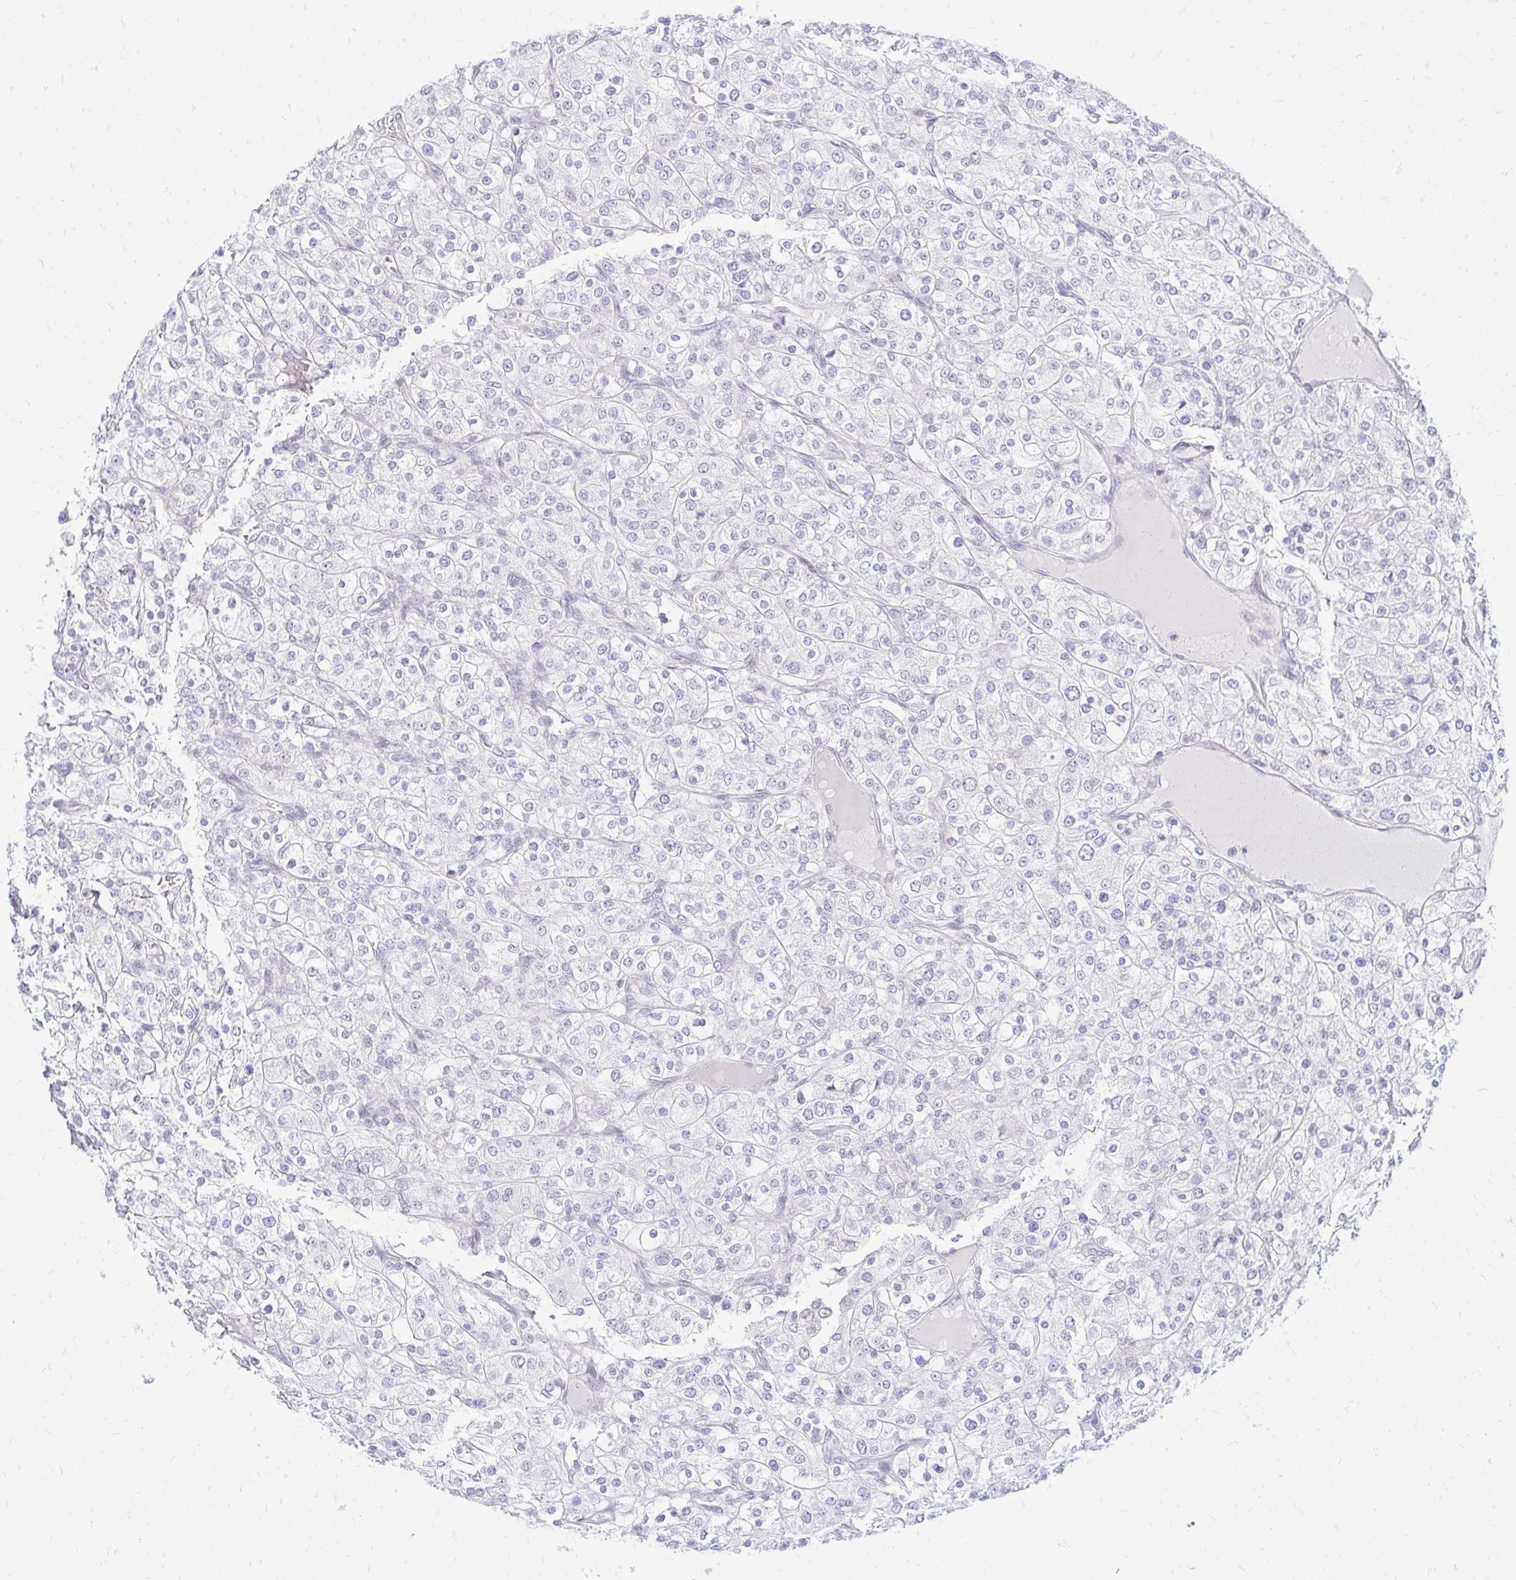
{"staining": {"intensity": "negative", "quantity": "none", "location": "none"}, "tissue": "renal cancer", "cell_type": "Tumor cells", "image_type": "cancer", "snomed": [{"axis": "morphology", "description": "Adenocarcinoma, NOS"}, {"axis": "topography", "description": "Kidney"}], "caption": "IHC image of renal cancer (adenocarcinoma) stained for a protein (brown), which exhibits no expression in tumor cells.", "gene": "TSPEAR", "patient": {"sex": "male", "age": 80}}